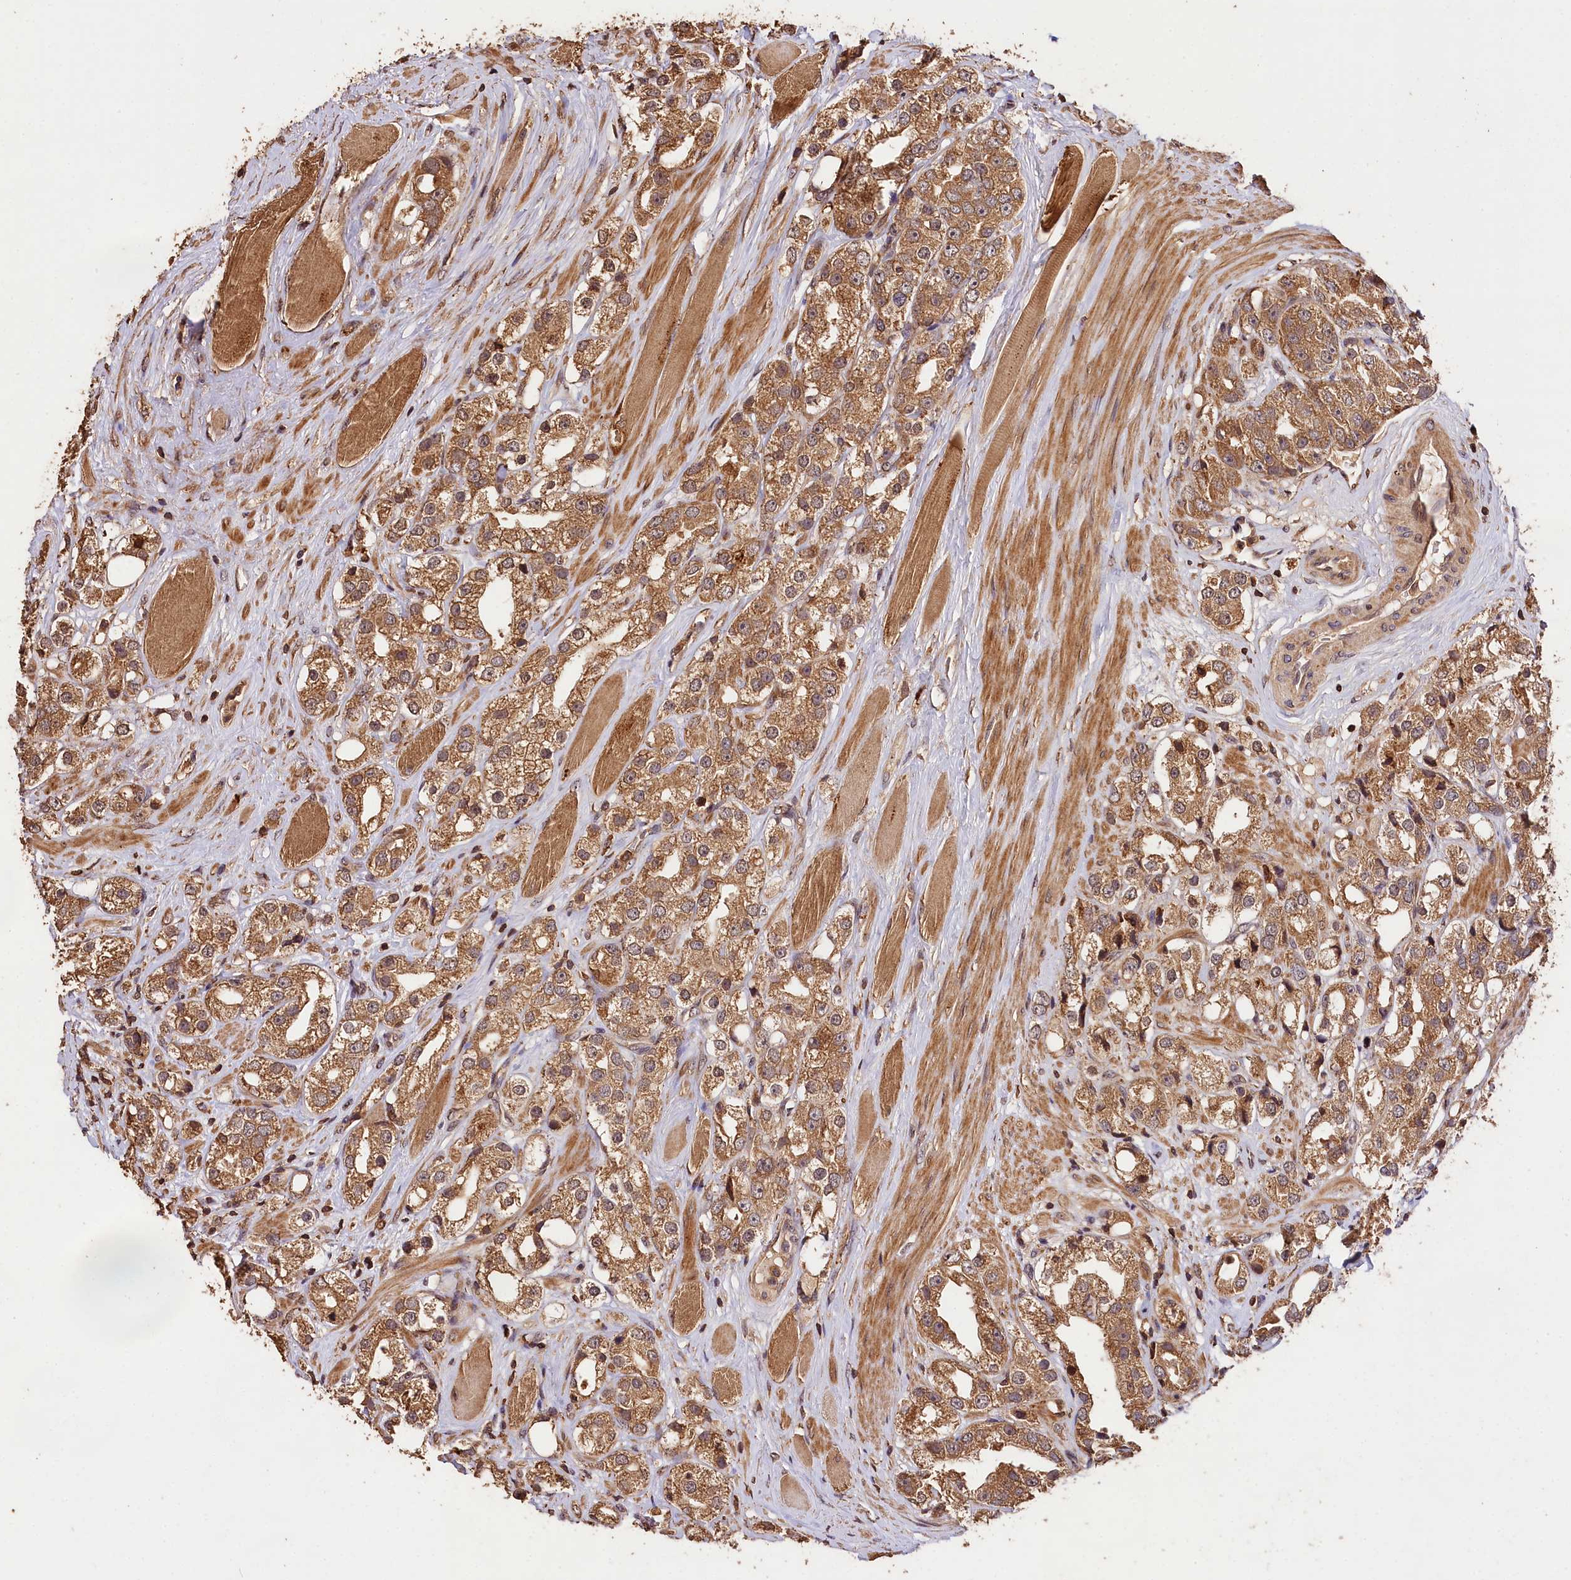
{"staining": {"intensity": "moderate", "quantity": ">75%", "location": "cytoplasmic/membranous"}, "tissue": "prostate cancer", "cell_type": "Tumor cells", "image_type": "cancer", "snomed": [{"axis": "morphology", "description": "Adenocarcinoma, NOS"}, {"axis": "topography", "description": "Prostate"}], "caption": "Prostate cancer (adenocarcinoma) tissue reveals moderate cytoplasmic/membranous expression in about >75% of tumor cells", "gene": "KPTN", "patient": {"sex": "male", "age": 79}}